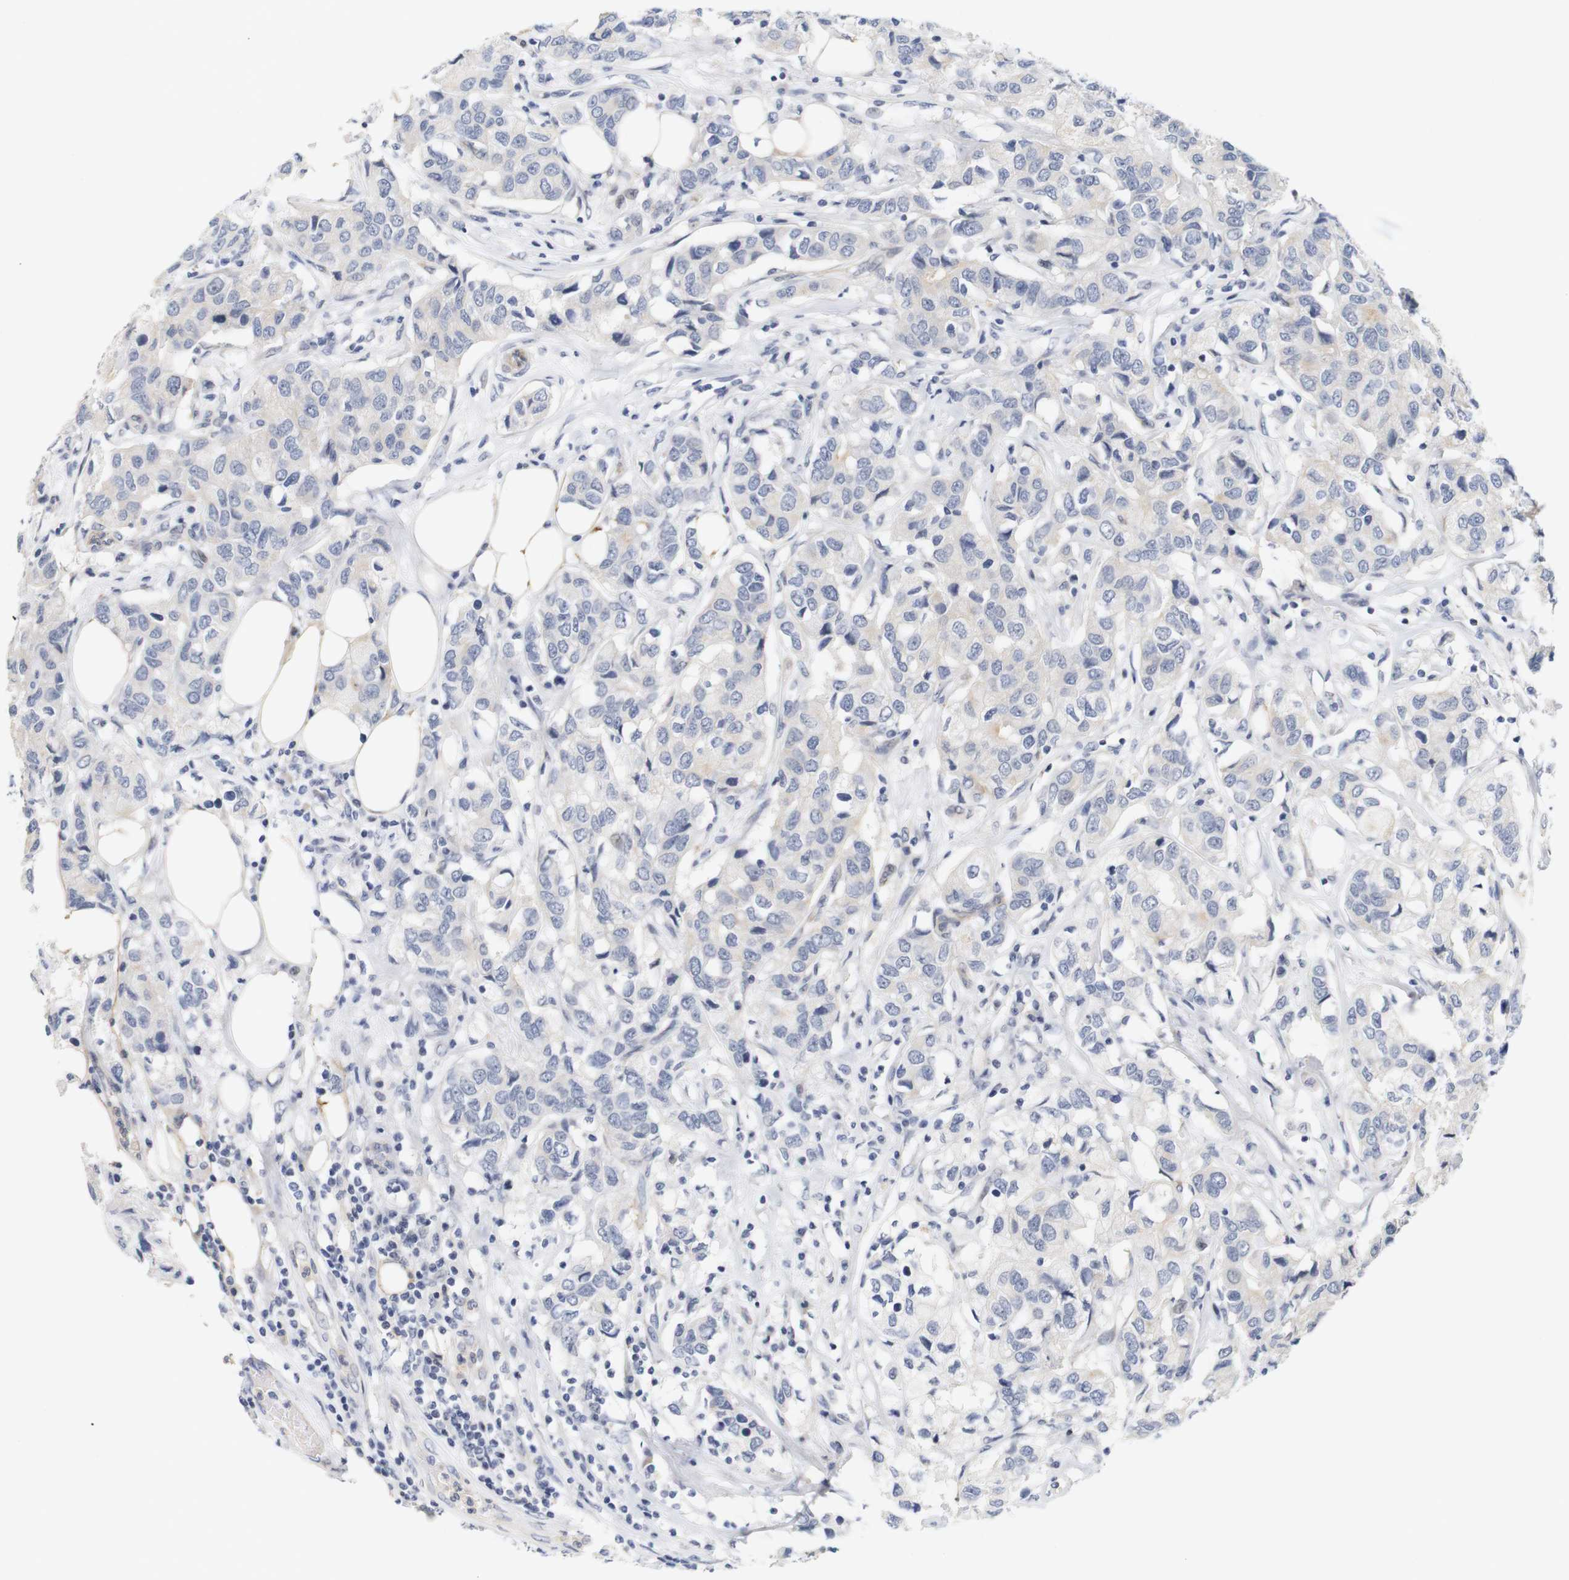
{"staining": {"intensity": "negative", "quantity": "none", "location": "none"}, "tissue": "breast cancer", "cell_type": "Tumor cells", "image_type": "cancer", "snomed": [{"axis": "morphology", "description": "Duct carcinoma"}, {"axis": "topography", "description": "Breast"}], "caption": "Immunohistochemistry of breast intraductal carcinoma displays no positivity in tumor cells. (Stains: DAB IHC with hematoxylin counter stain, Microscopy: brightfield microscopy at high magnification).", "gene": "CYB561", "patient": {"sex": "female", "age": 80}}